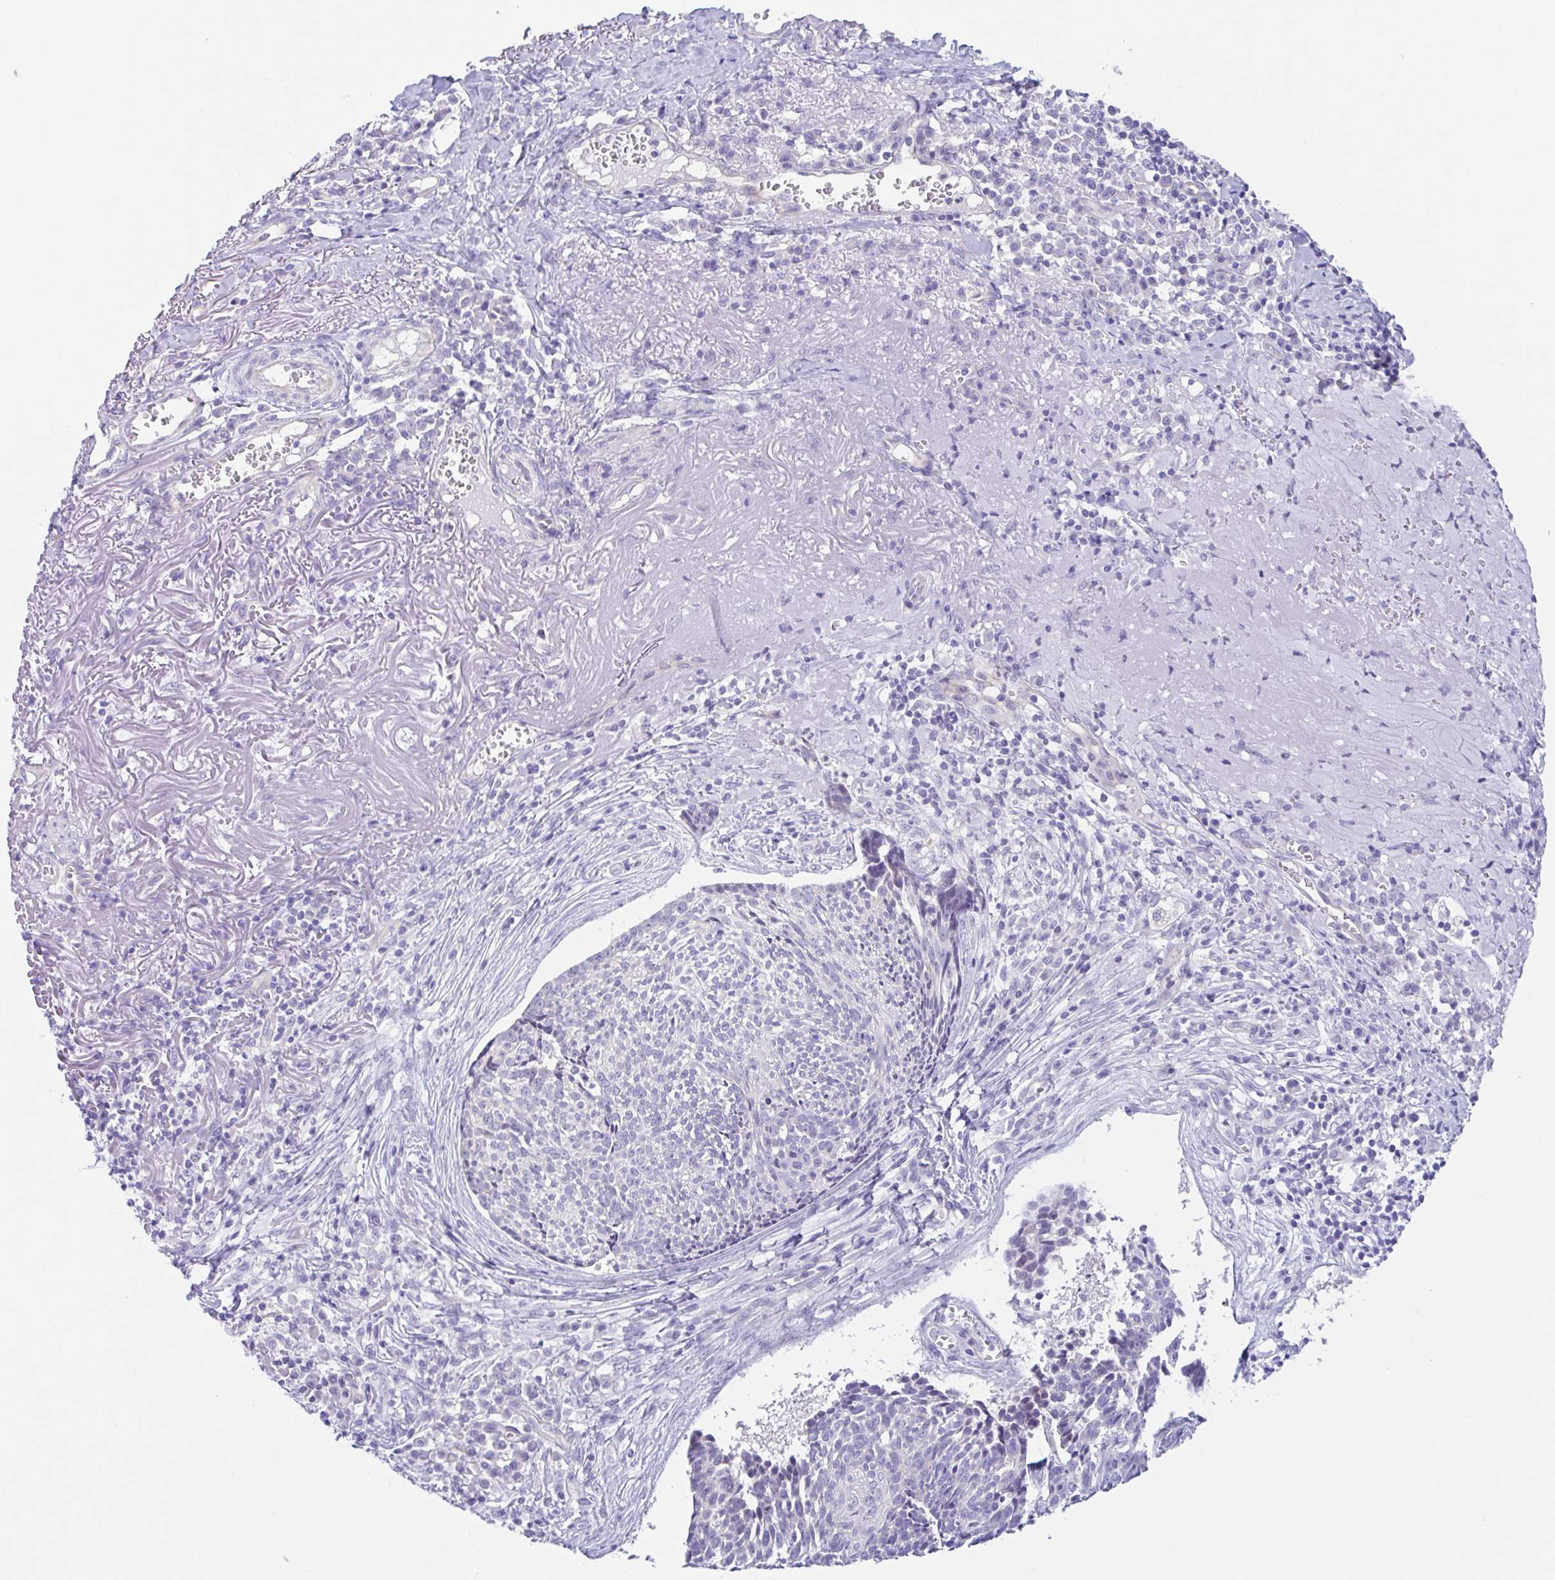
{"staining": {"intensity": "negative", "quantity": "none", "location": "none"}, "tissue": "skin cancer", "cell_type": "Tumor cells", "image_type": "cancer", "snomed": [{"axis": "morphology", "description": "Basal cell carcinoma"}, {"axis": "topography", "description": "Skin"}, {"axis": "topography", "description": "Skin of face"}], "caption": "Tumor cells are negative for brown protein staining in basal cell carcinoma (skin).", "gene": "OR6N2", "patient": {"sex": "female", "age": 95}}